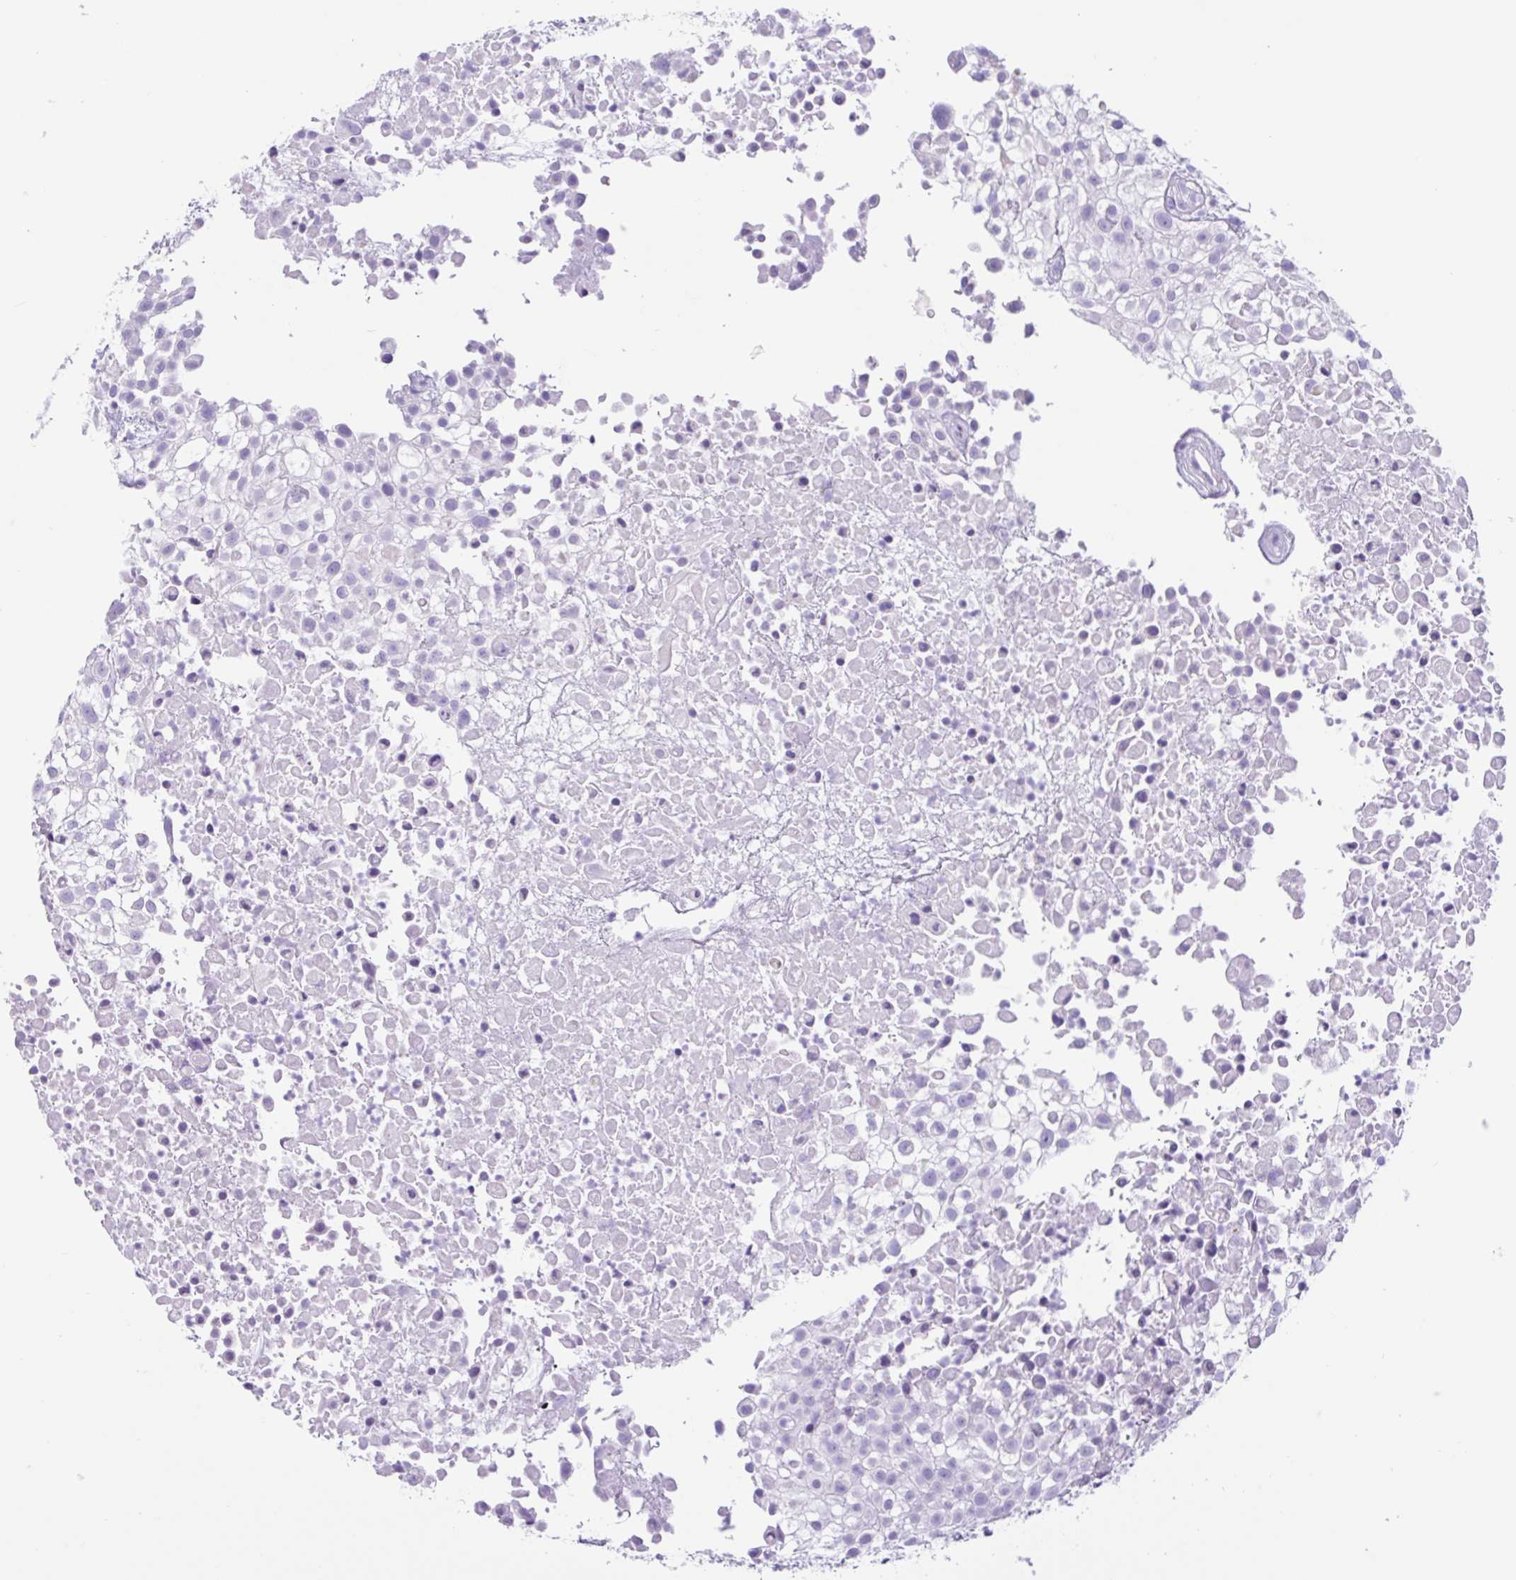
{"staining": {"intensity": "negative", "quantity": "none", "location": "none"}, "tissue": "urothelial cancer", "cell_type": "Tumor cells", "image_type": "cancer", "snomed": [{"axis": "morphology", "description": "Urothelial carcinoma, High grade"}, {"axis": "topography", "description": "Urinary bladder"}], "caption": "Immunohistochemical staining of urothelial cancer demonstrates no significant staining in tumor cells. (DAB (3,3'-diaminobenzidine) IHC visualized using brightfield microscopy, high magnification).", "gene": "CTSE", "patient": {"sex": "male", "age": 56}}